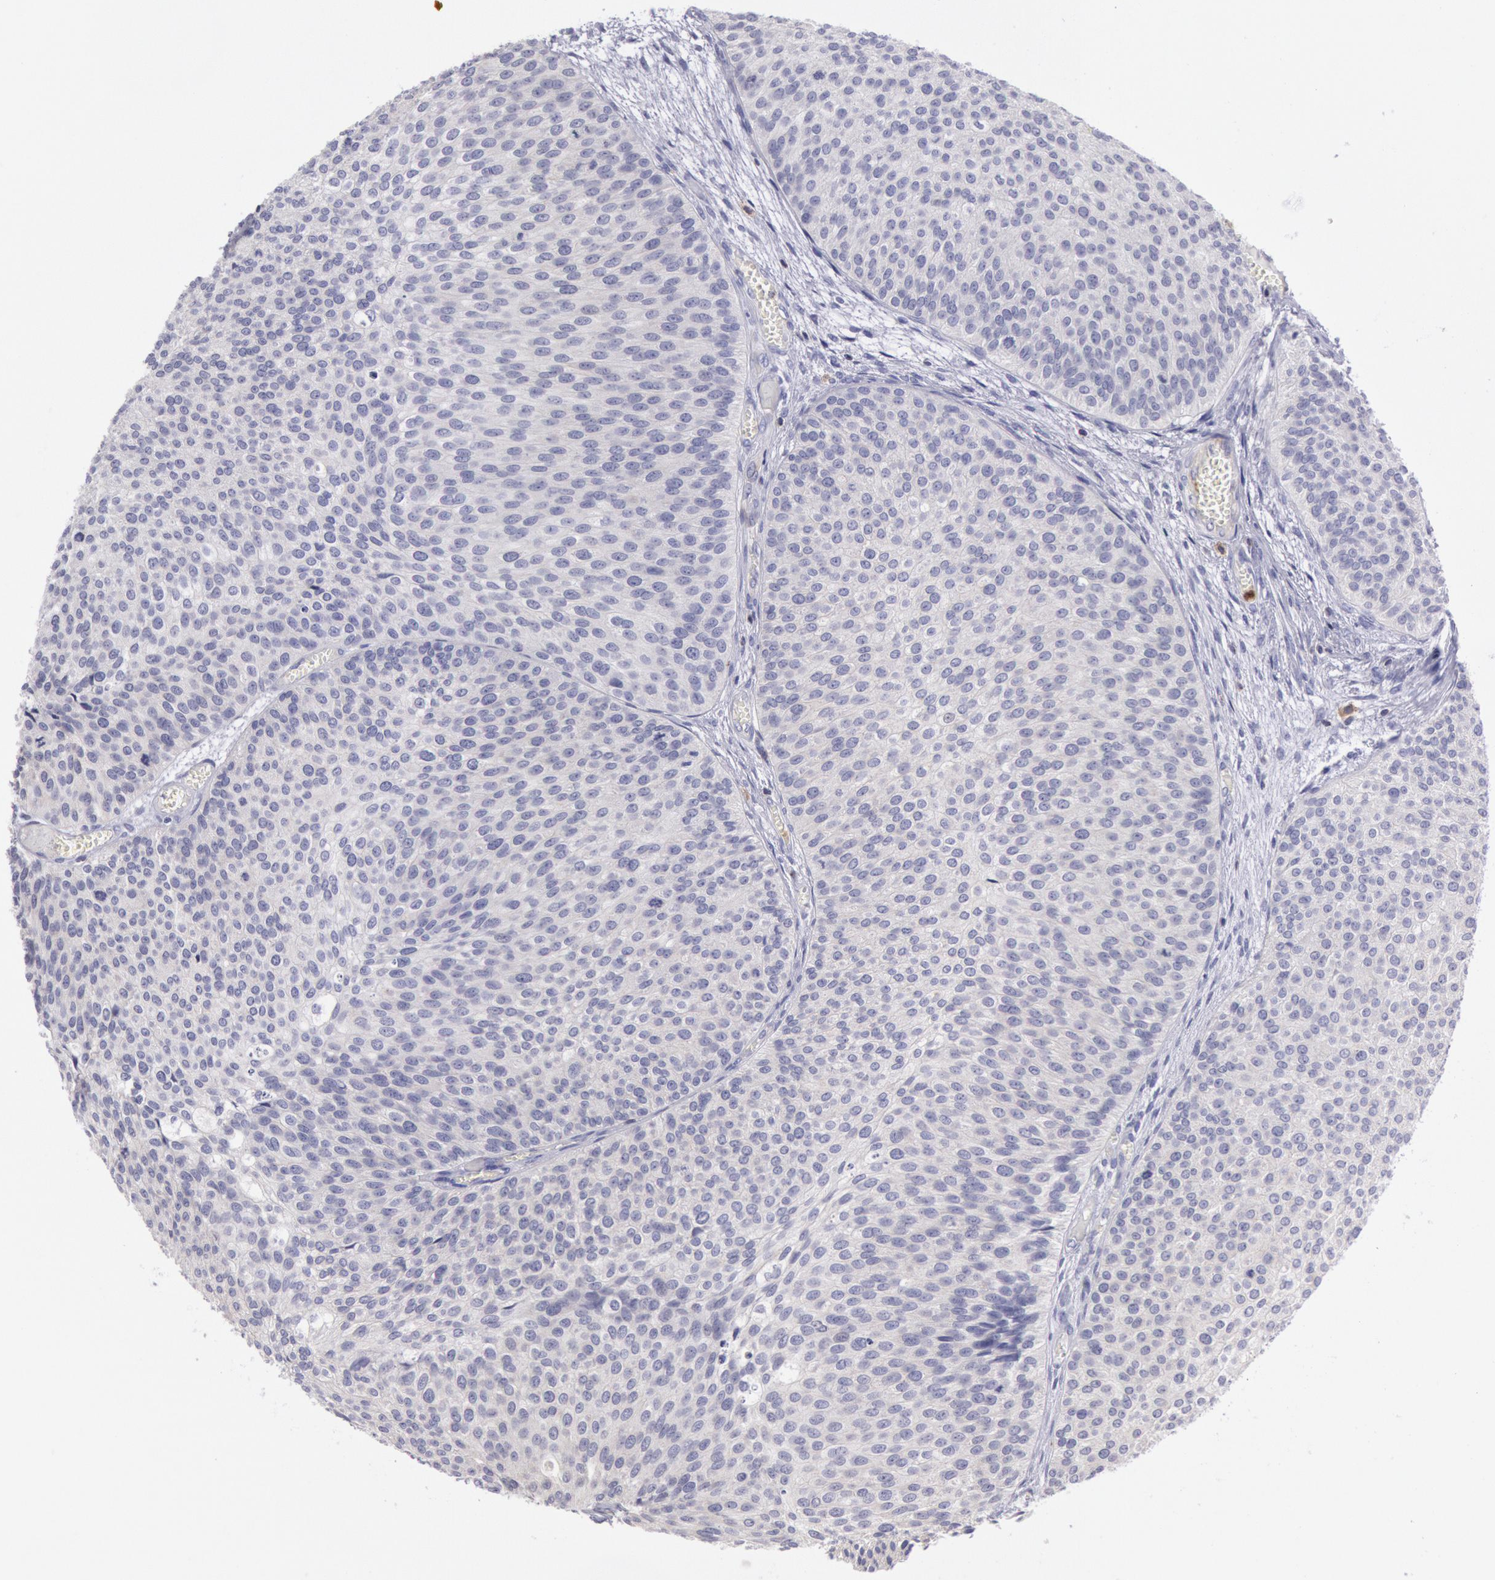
{"staining": {"intensity": "negative", "quantity": "none", "location": "none"}, "tissue": "urothelial cancer", "cell_type": "Tumor cells", "image_type": "cancer", "snomed": [{"axis": "morphology", "description": "Urothelial carcinoma, Low grade"}, {"axis": "topography", "description": "Urinary bladder"}], "caption": "A micrograph of urothelial cancer stained for a protein reveals no brown staining in tumor cells.", "gene": "RAB27A", "patient": {"sex": "male", "age": 84}}